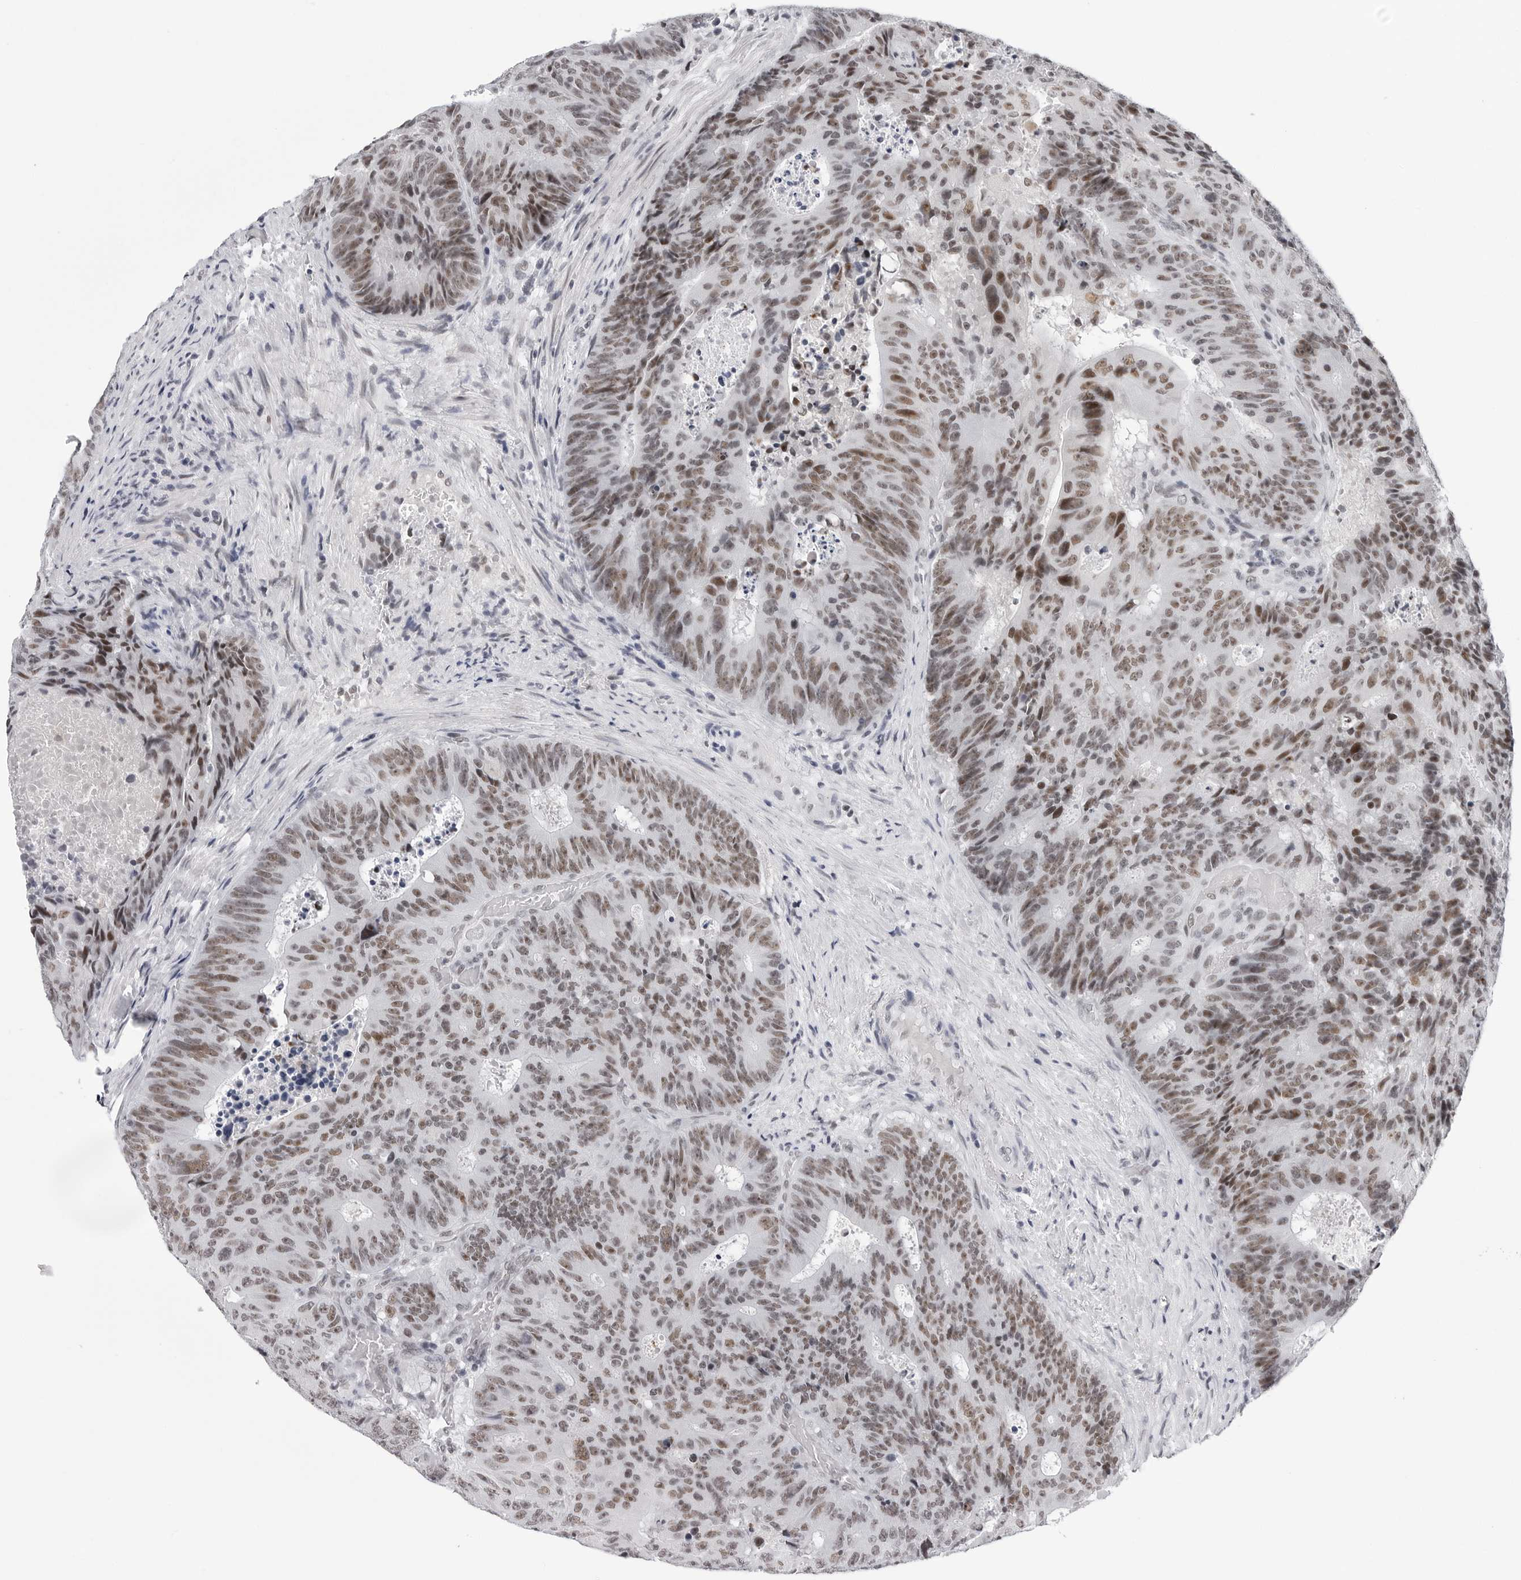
{"staining": {"intensity": "moderate", "quantity": ">75%", "location": "nuclear"}, "tissue": "colorectal cancer", "cell_type": "Tumor cells", "image_type": "cancer", "snomed": [{"axis": "morphology", "description": "Adenocarcinoma, NOS"}, {"axis": "topography", "description": "Colon"}], "caption": "A brown stain labels moderate nuclear staining of a protein in adenocarcinoma (colorectal) tumor cells.", "gene": "SF3B4", "patient": {"sex": "male", "age": 87}}